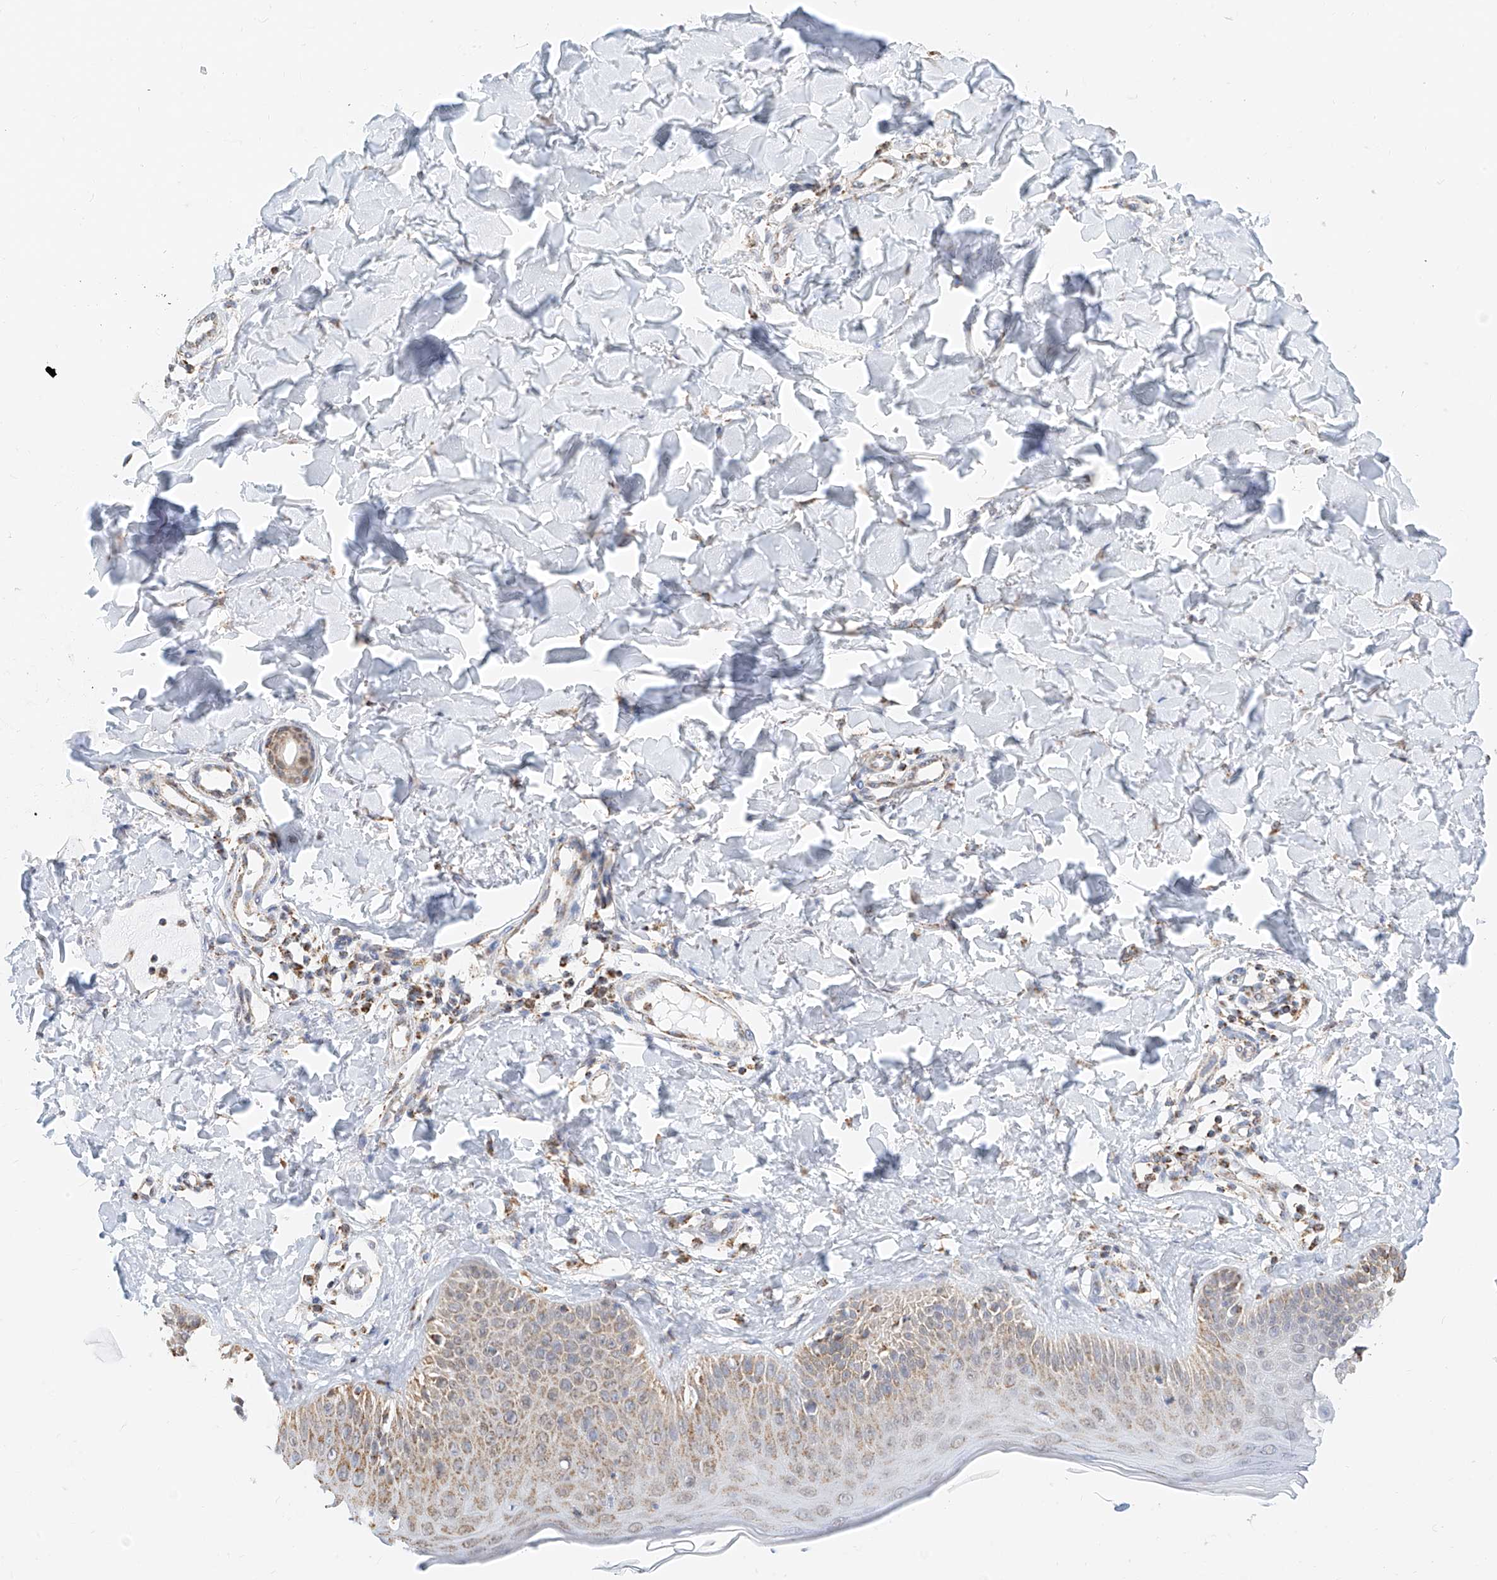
{"staining": {"intensity": "moderate", "quantity": ">75%", "location": "cytoplasmic/membranous"}, "tissue": "skin", "cell_type": "Fibroblasts", "image_type": "normal", "snomed": [{"axis": "morphology", "description": "Normal tissue, NOS"}, {"axis": "topography", "description": "Skin"}], "caption": "This histopathology image reveals immunohistochemistry staining of benign skin, with medium moderate cytoplasmic/membranous expression in approximately >75% of fibroblasts.", "gene": "NALCN", "patient": {"sex": "male", "age": 52}}